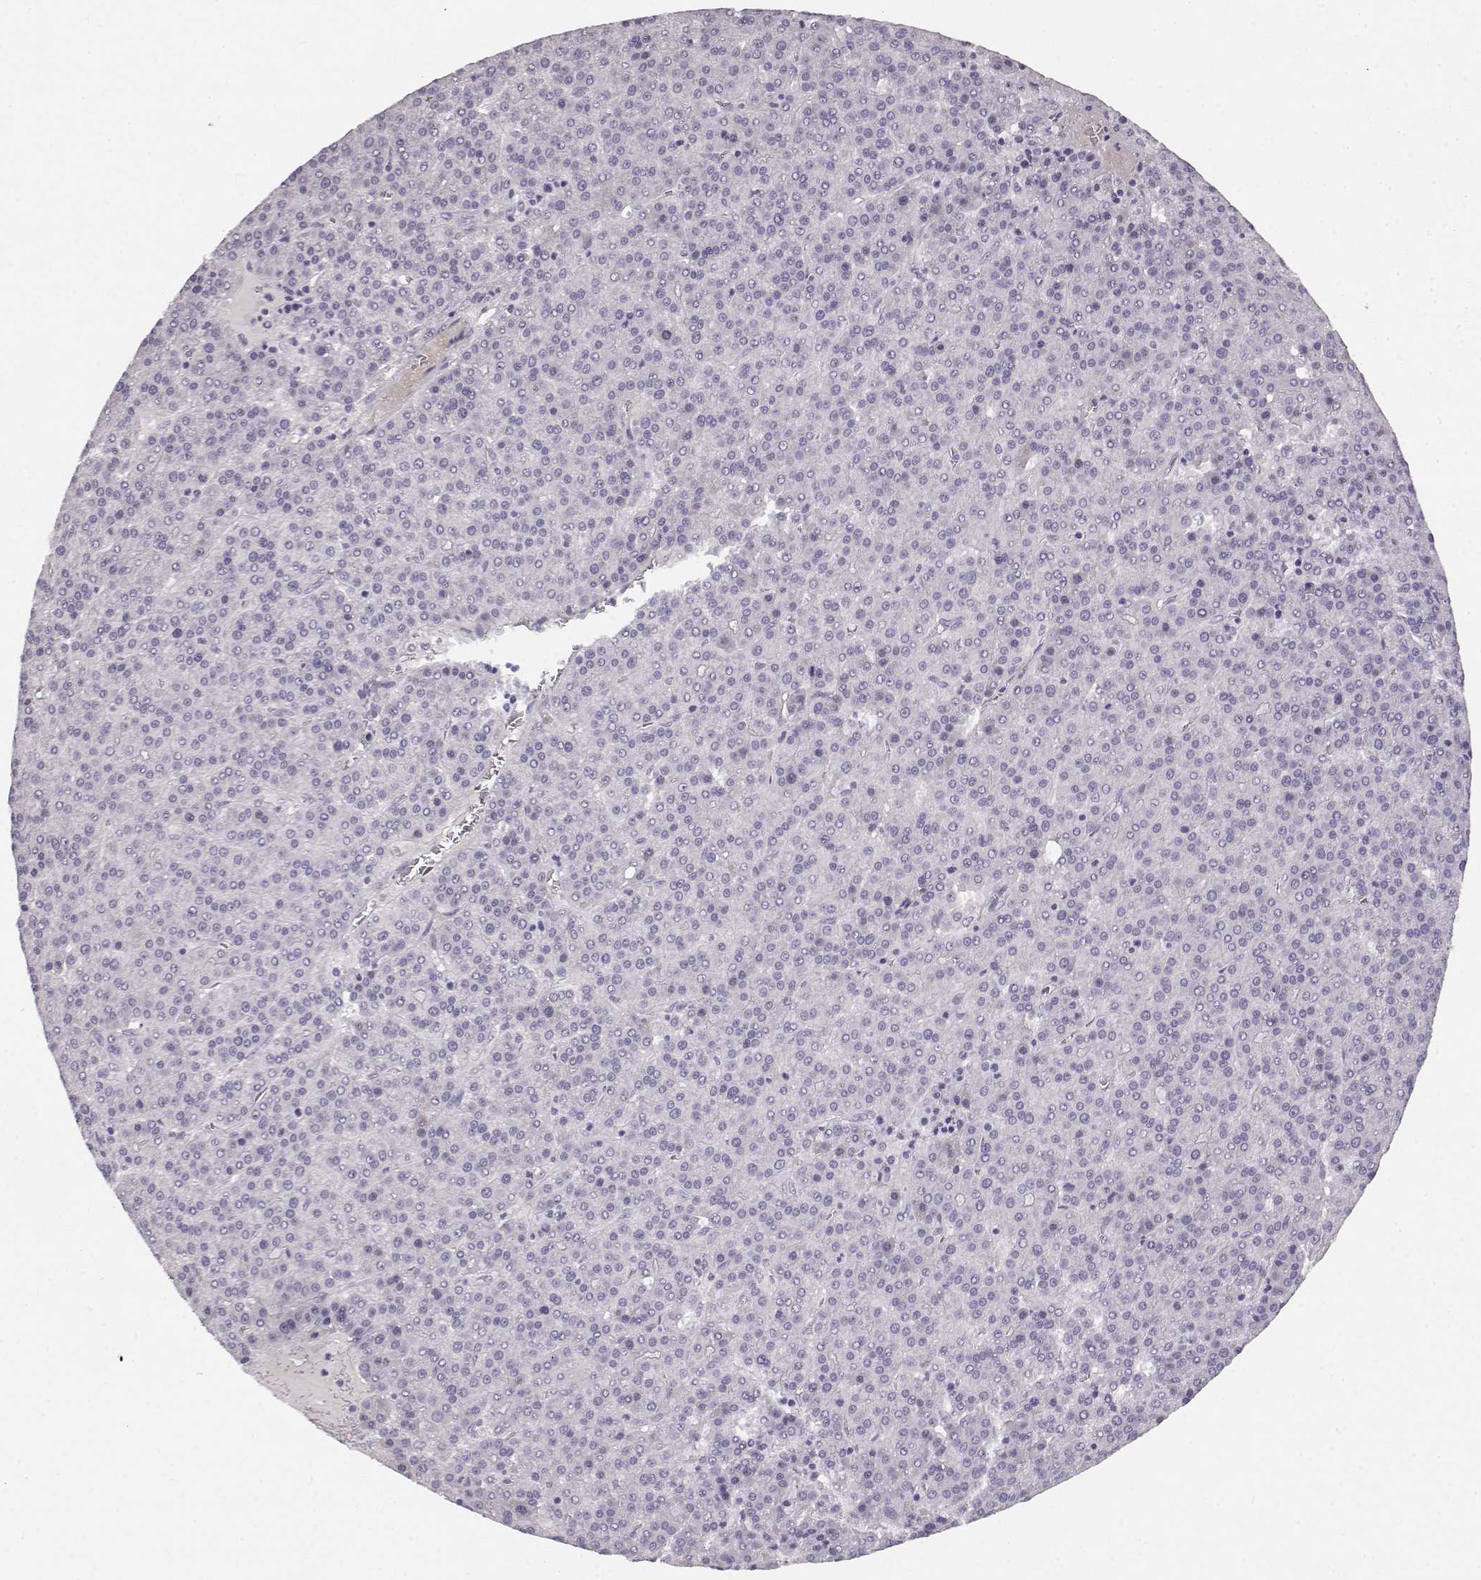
{"staining": {"intensity": "negative", "quantity": "none", "location": "none"}, "tissue": "liver cancer", "cell_type": "Tumor cells", "image_type": "cancer", "snomed": [{"axis": "morphology", "description": "Carcinoma, Hepatocellular, NOS"}, {"axis": "topography", "description": "Liver"}], "caption": "DAB (3,3'-diaminobenzidine) immunohistochemical staining of liver cancer (hepatocellular carcinoma) displays no significant positivity in tumor cells.", "gene": "KIAA0319", "patient": {"sex": "female", "age": 58}}